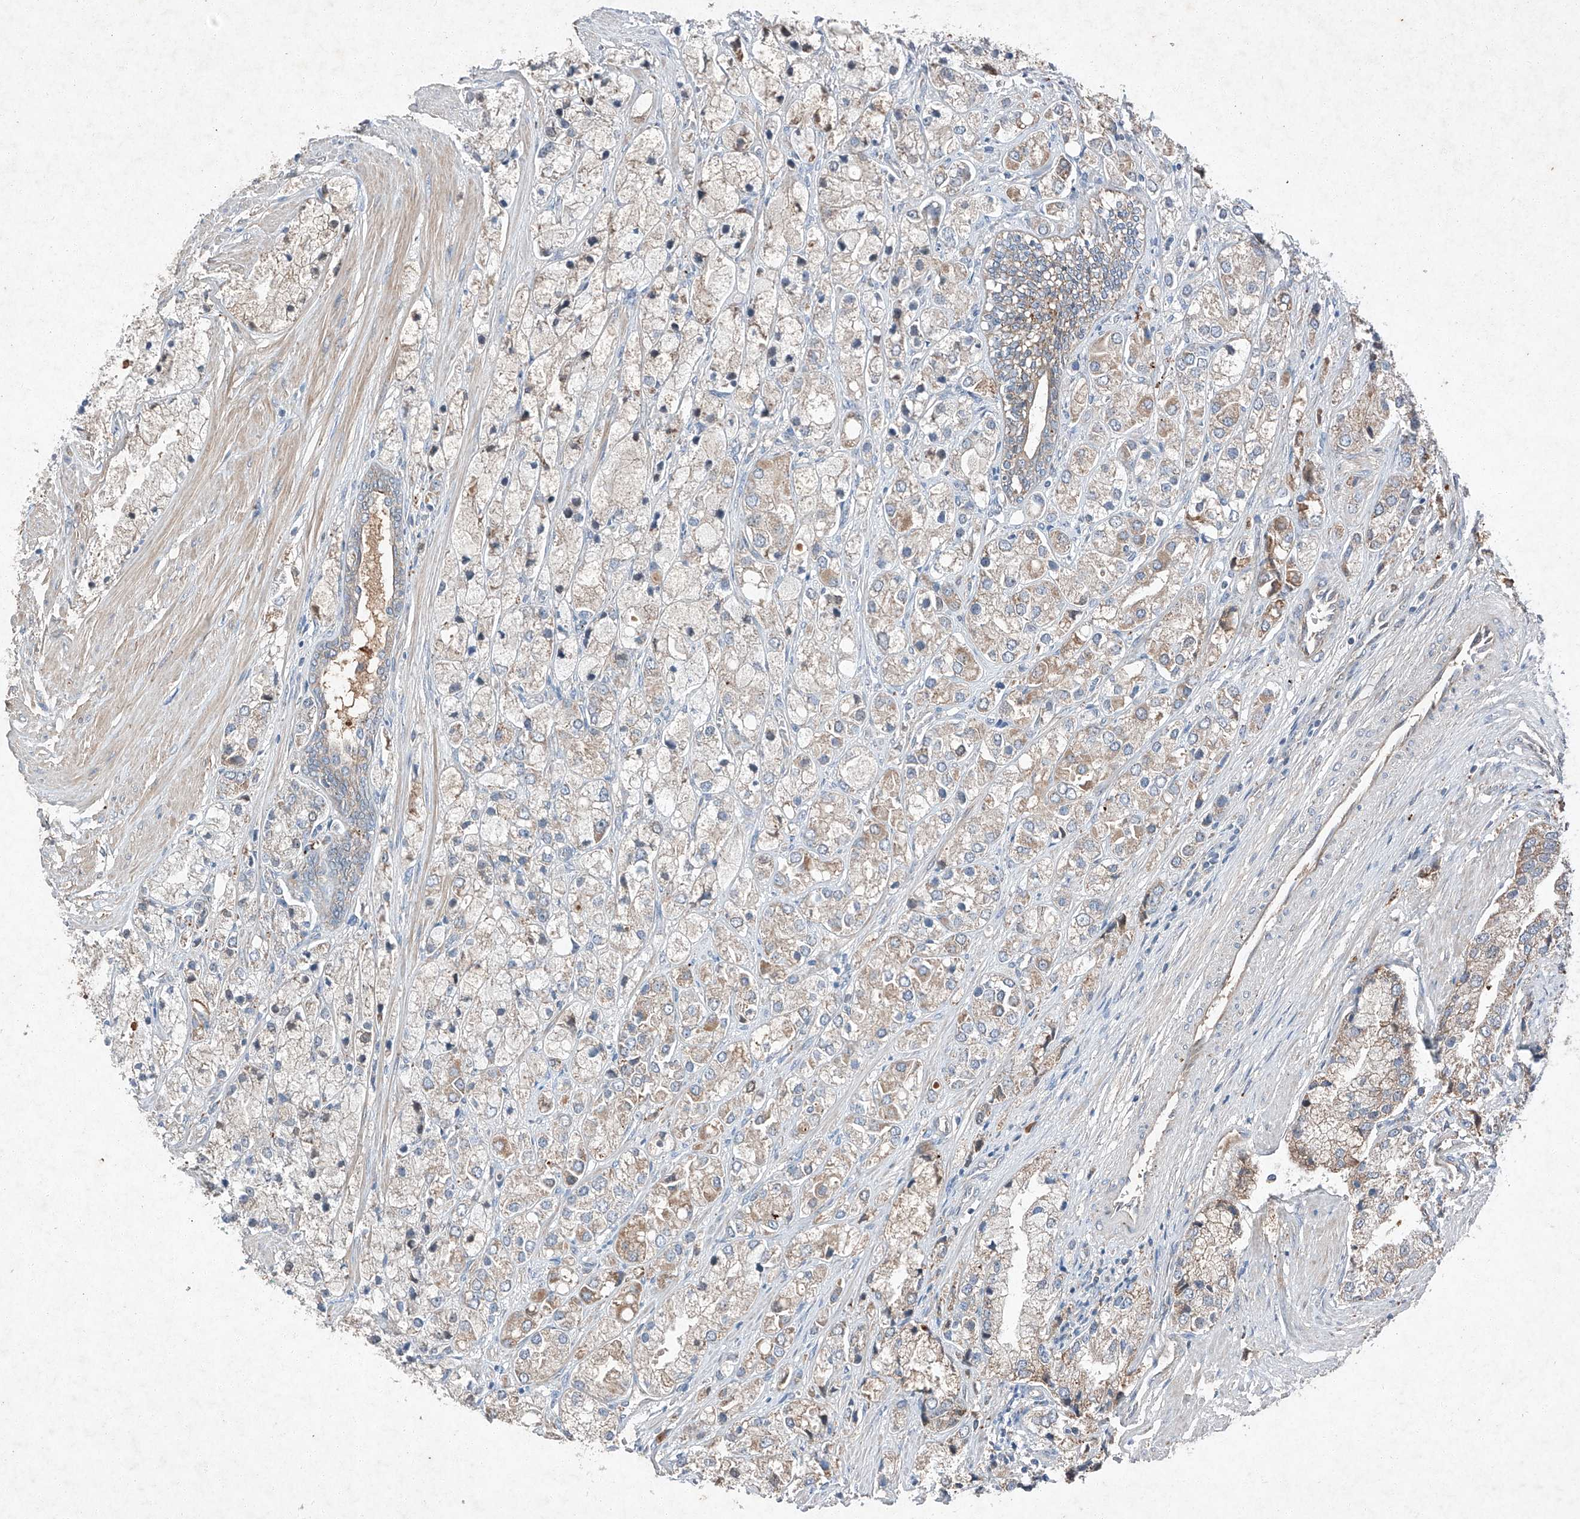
{"staining": {"intensity": "weak", "quantity": "25%-75%", "location": "cytoplasmic/membranous"}, "tissue": "prostate cancer", "cell_type": "Tumor cells", "image_type": "cancer", "snomed": [{"axis": "morphology", "description": "Adenocarcinoma, High grade"}, {"axis": "topography", "description": "Prostate"}], "caption": "An image of prostate high-grade adenocarcinoma stained for a protein exhibits weak cytoplasmic/membranous brown staining in tumor cells.", "gene": "RUSC1", "patient": {"sex": "male", "age": 50}}